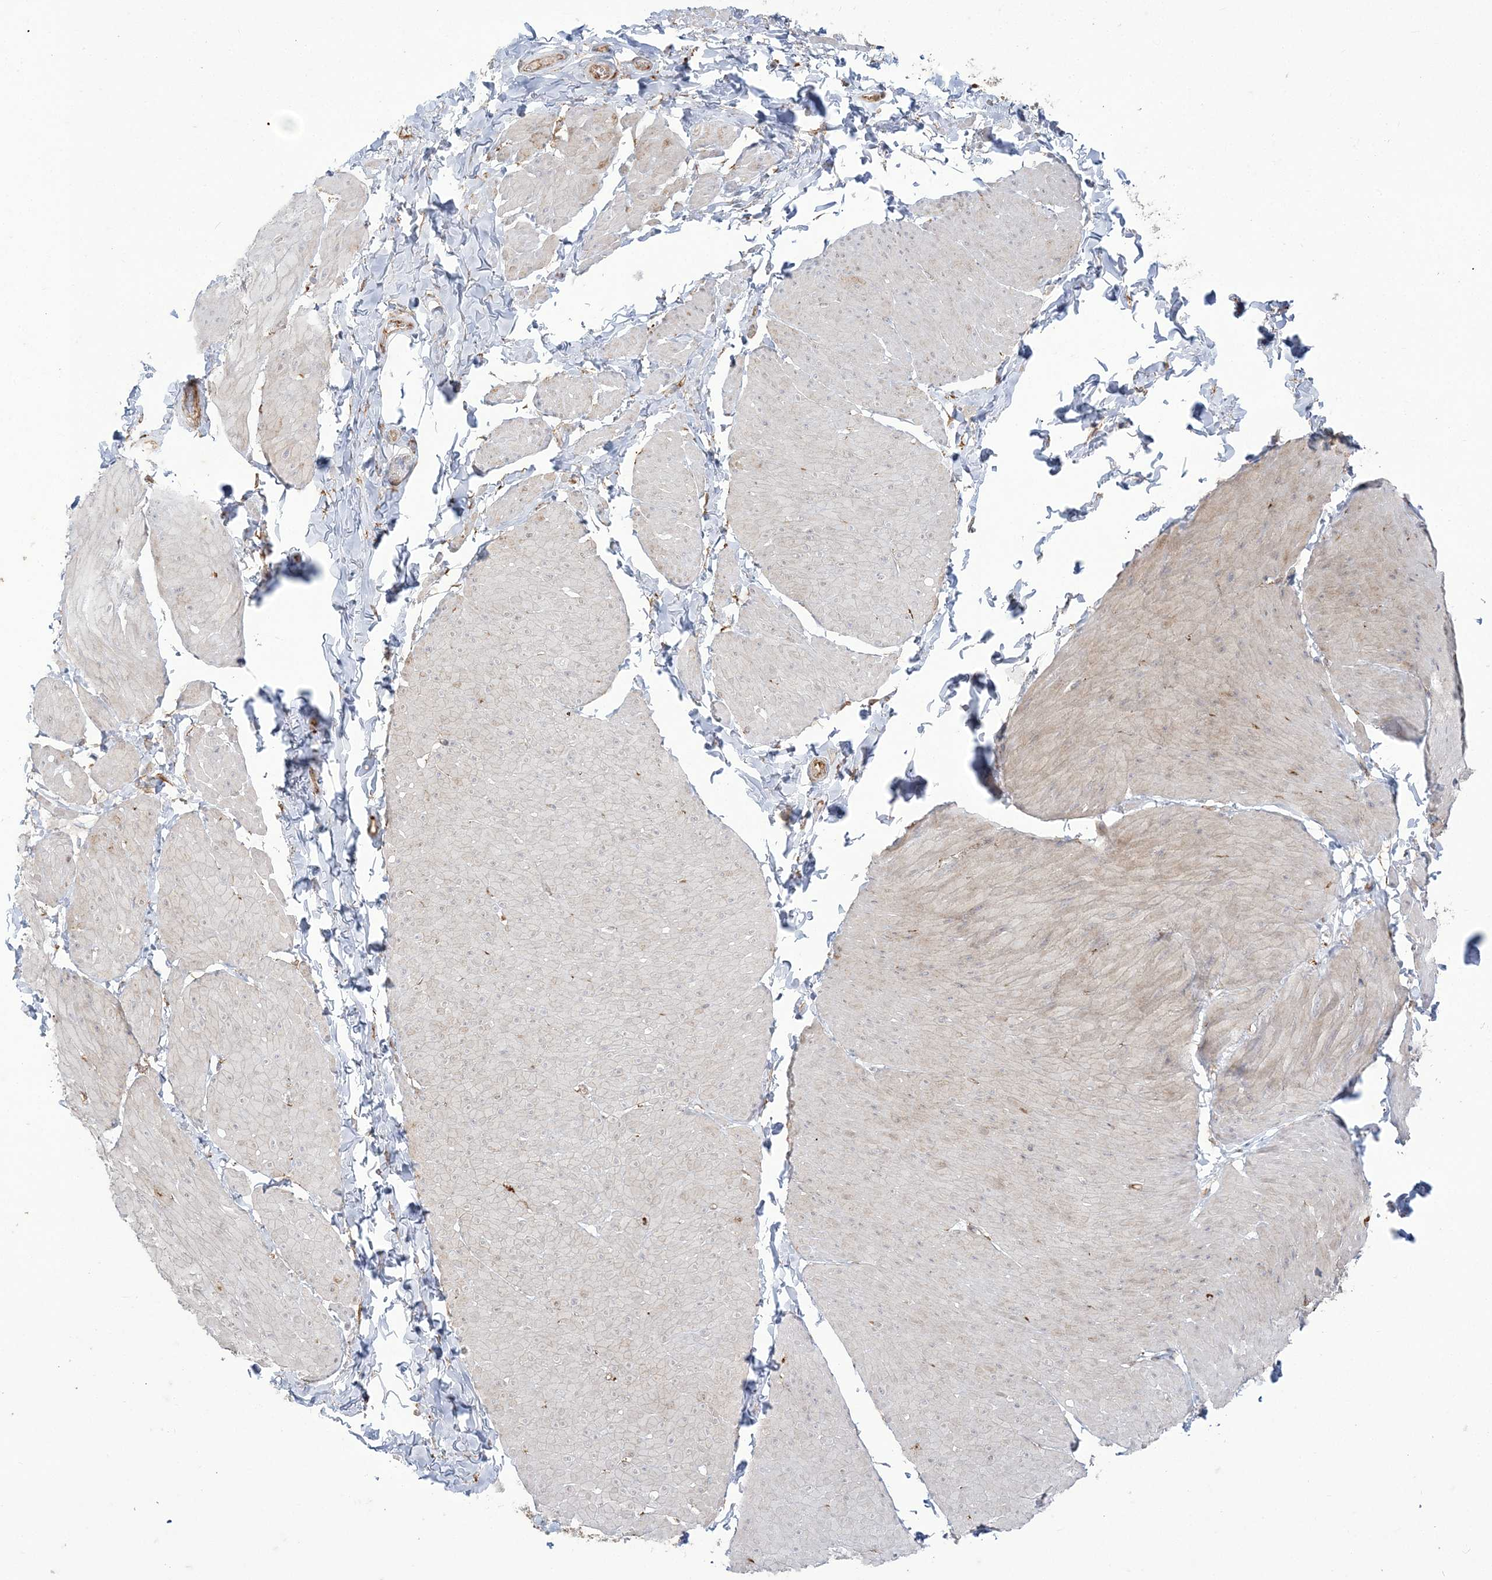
{"staining": {"intensity": "moderate", "quantity": "25%-75%", "location": "cytoplasmic/membranous"}, "tissue": "smooth muscle", "cell_type": "Smooth muscle cells", "image_type": "normal", "snomed": [{"axis": "morphology", "description": "Urothelial carcinoma, High grade"}, {"axis": "topography", "description": "Urinary bladder"}], "caption": "Benign smooth muscle exhibits moderate cytoplasmic/membranous staining in about 25%-75% of smooth muscle cells, visualized by immunohistochemistry.", "gene": "DERL3", "patient": {"sex": "male", "age": 46}}